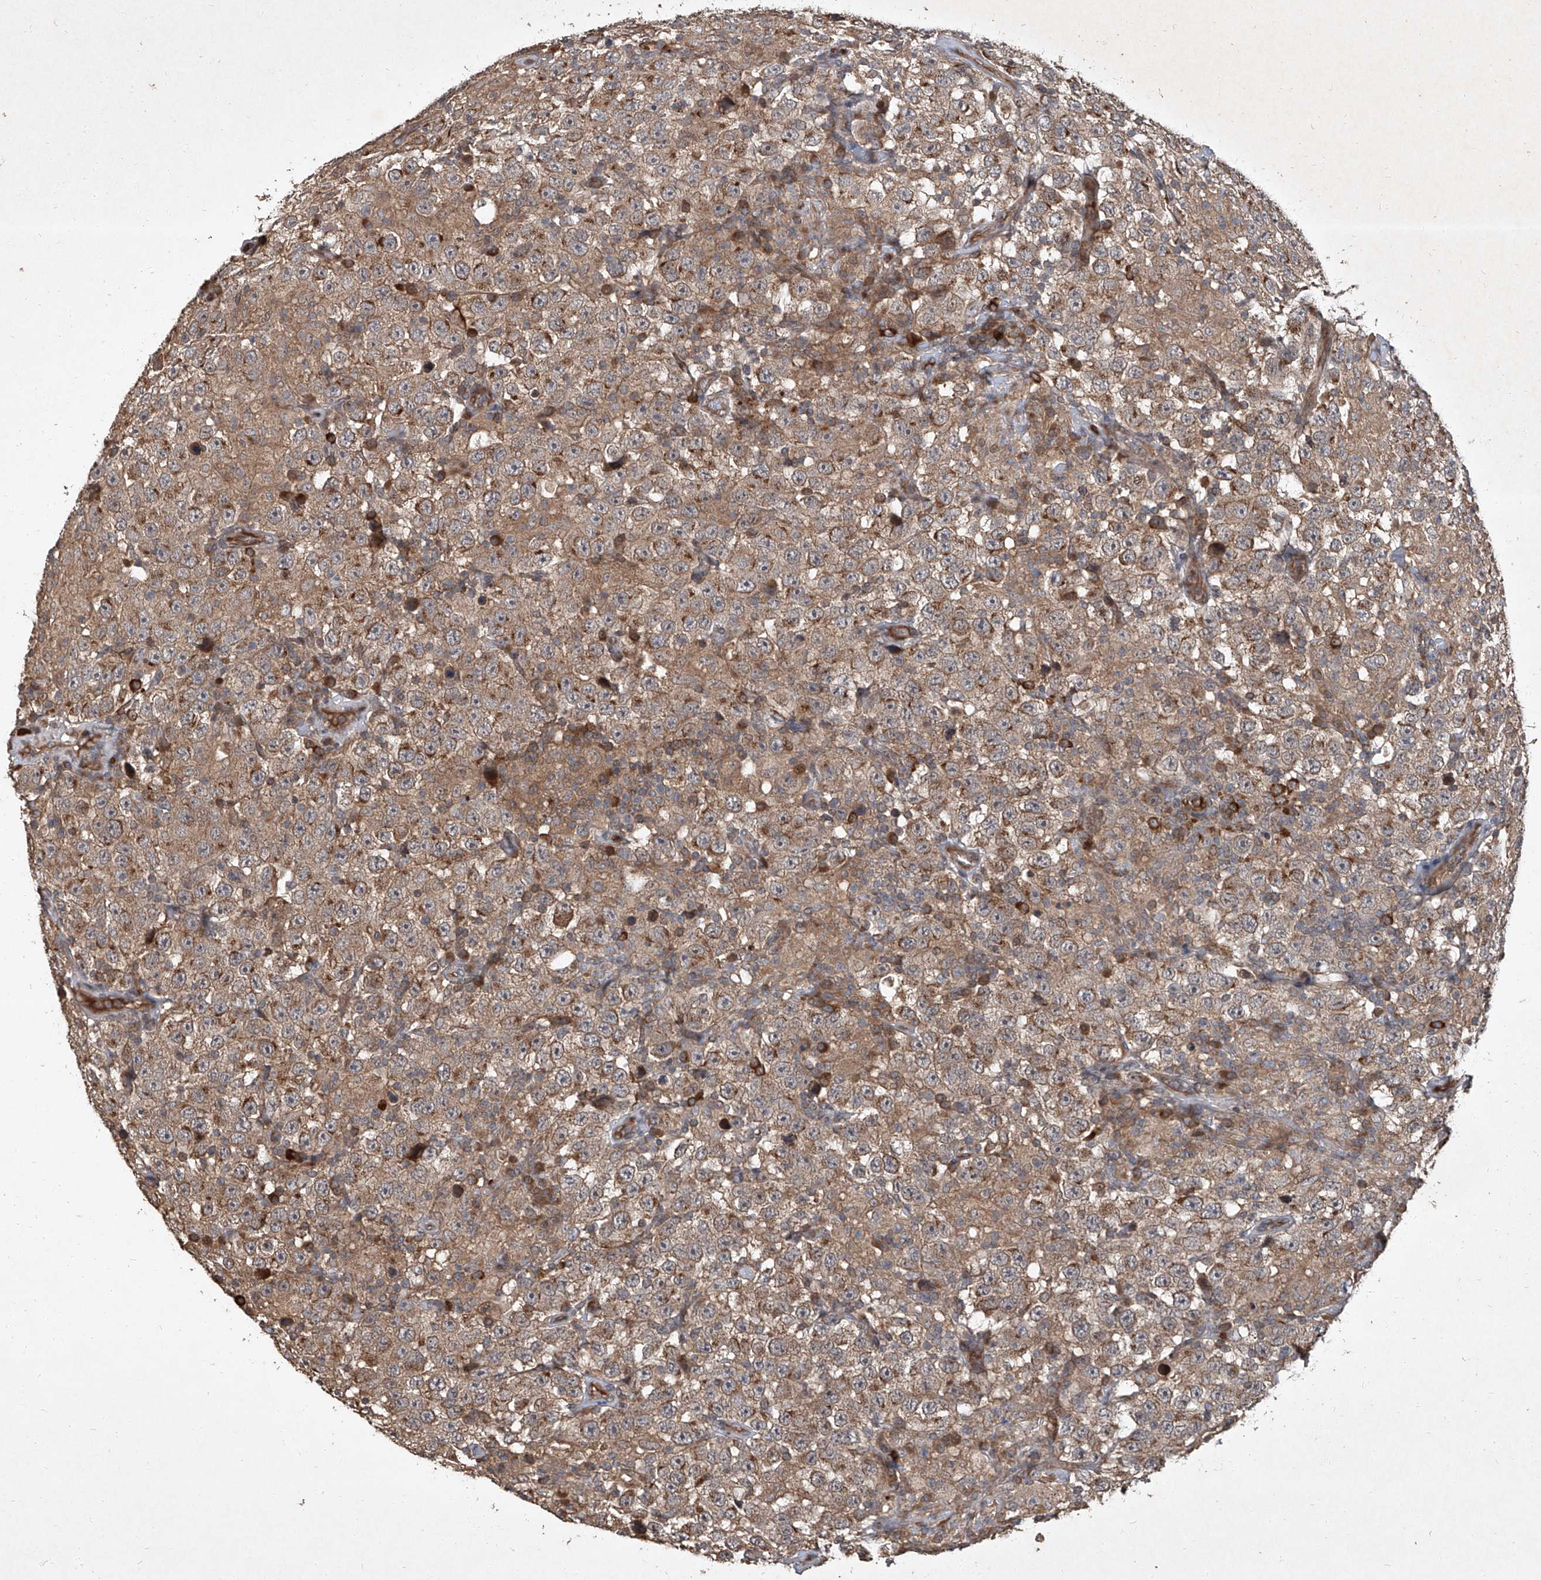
{"staining": {"intensity": "moderate", "quantity": ">75%", "location": "cytoplasmic/membranous"}, "tissue": "testis cancer", "cell_type": "Tumor cells", "image_type": "cancer", "snomed": [{"axis": "morphology", "description": "Seminoma, NOS"}, {"axis": "topography", "description": "Testis"}], "caption": "Moderate cytoplasmic/membranous positivity for a protein is identified in about >75% of tumor cells of seminoma (testis) using IHC.", "gene": "CCN1", "patient": {"sex": "male", "age": 41}}